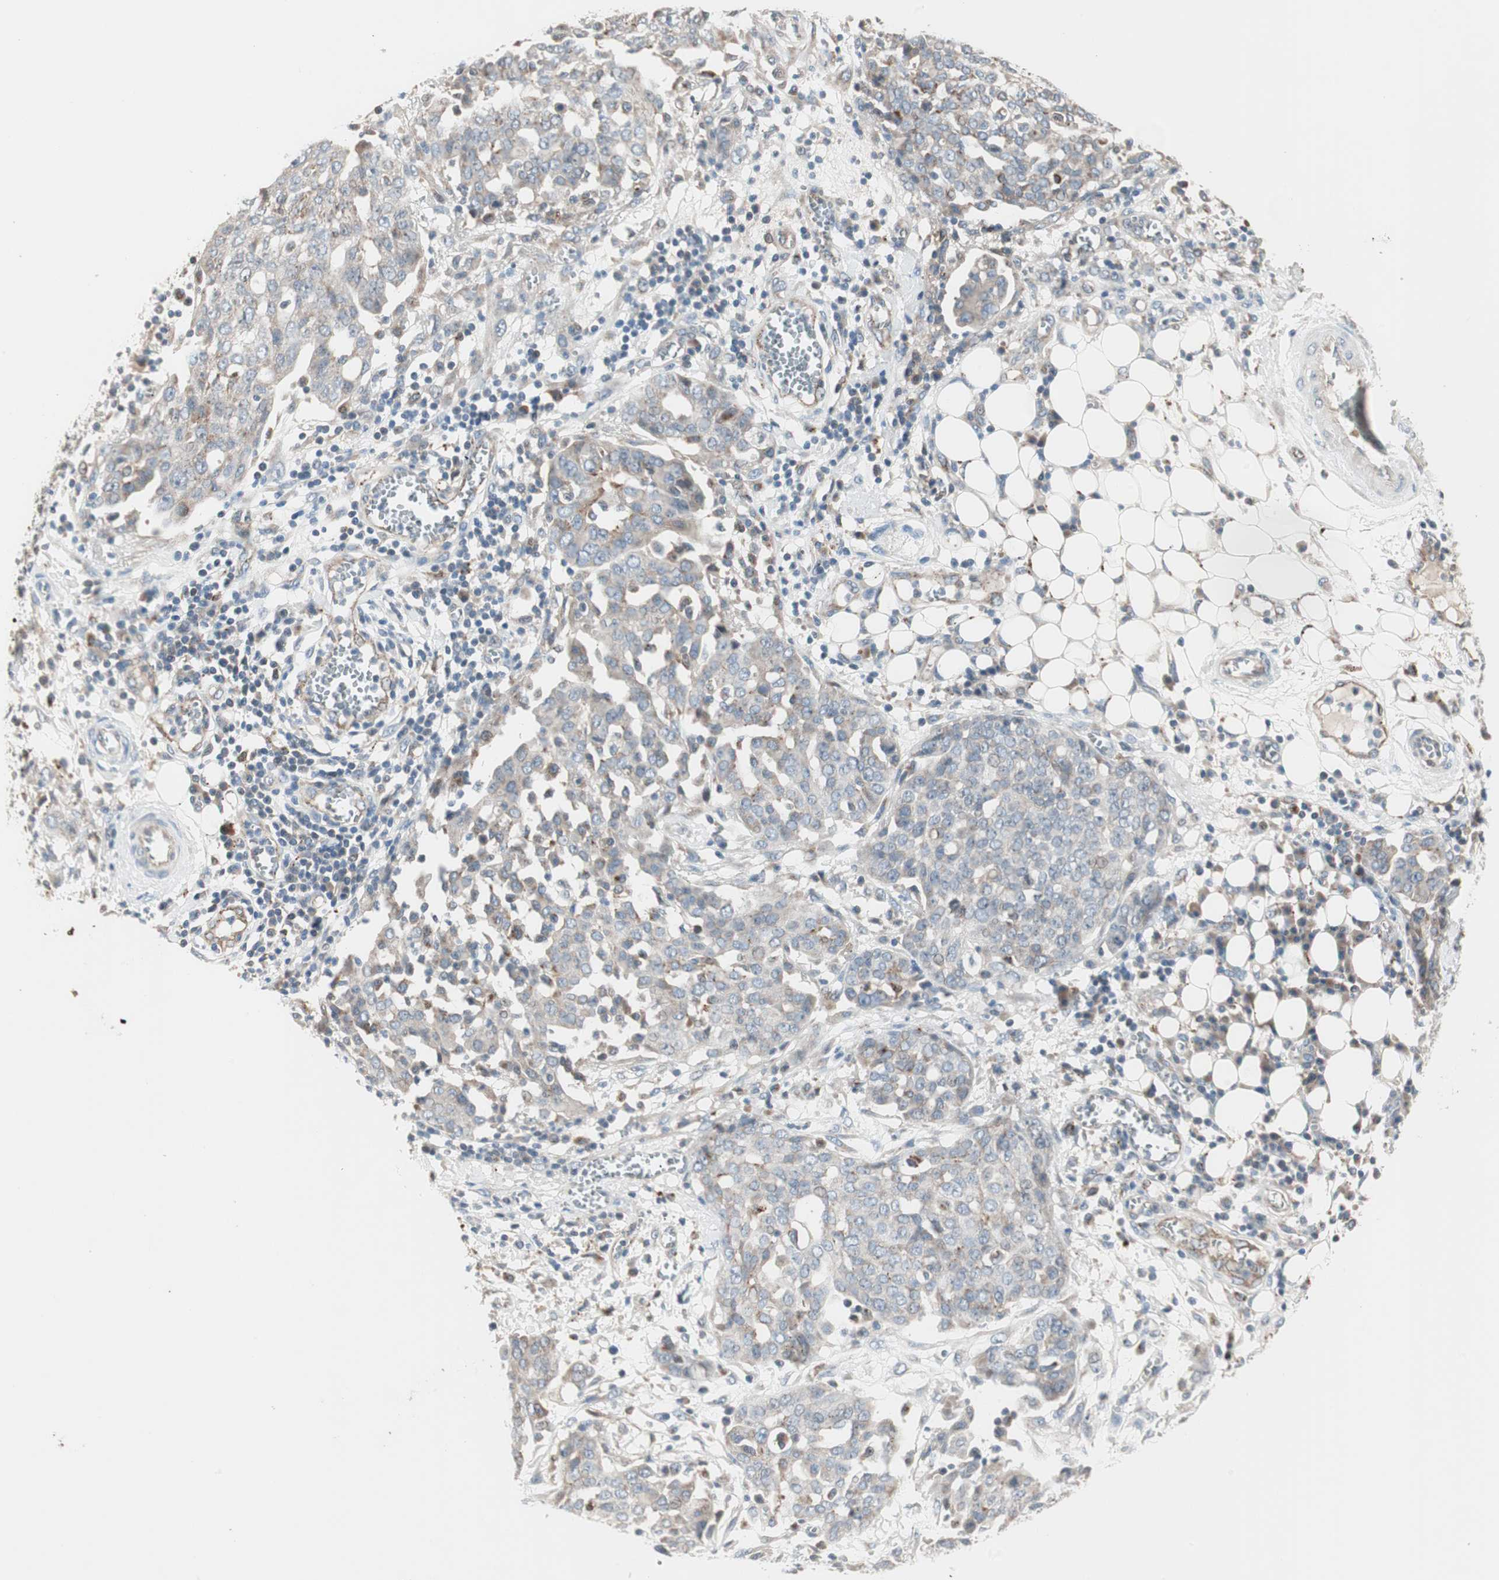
{"staining": {"intensity": "negative", "quantity": "none", "location": "none"}, "tissue": "ovarian cancer", "cell_type": "Tumor cells", "image_type": "cancer", "snomed": [{"axis": "morphology", "description": "Cystadenocarcinoma, serous, NOS"}, {"axis": "topography", "description": "Soft tissue"}, {"axis": "topography", "description": "Ovary"}], "caption": "The histopathology image reveals no staining of tumor cells in ovarian cancer (serous cystadenocarcinoma).", "gene": "FGFR4", "patient": {"sex": "female", "age": 57}}